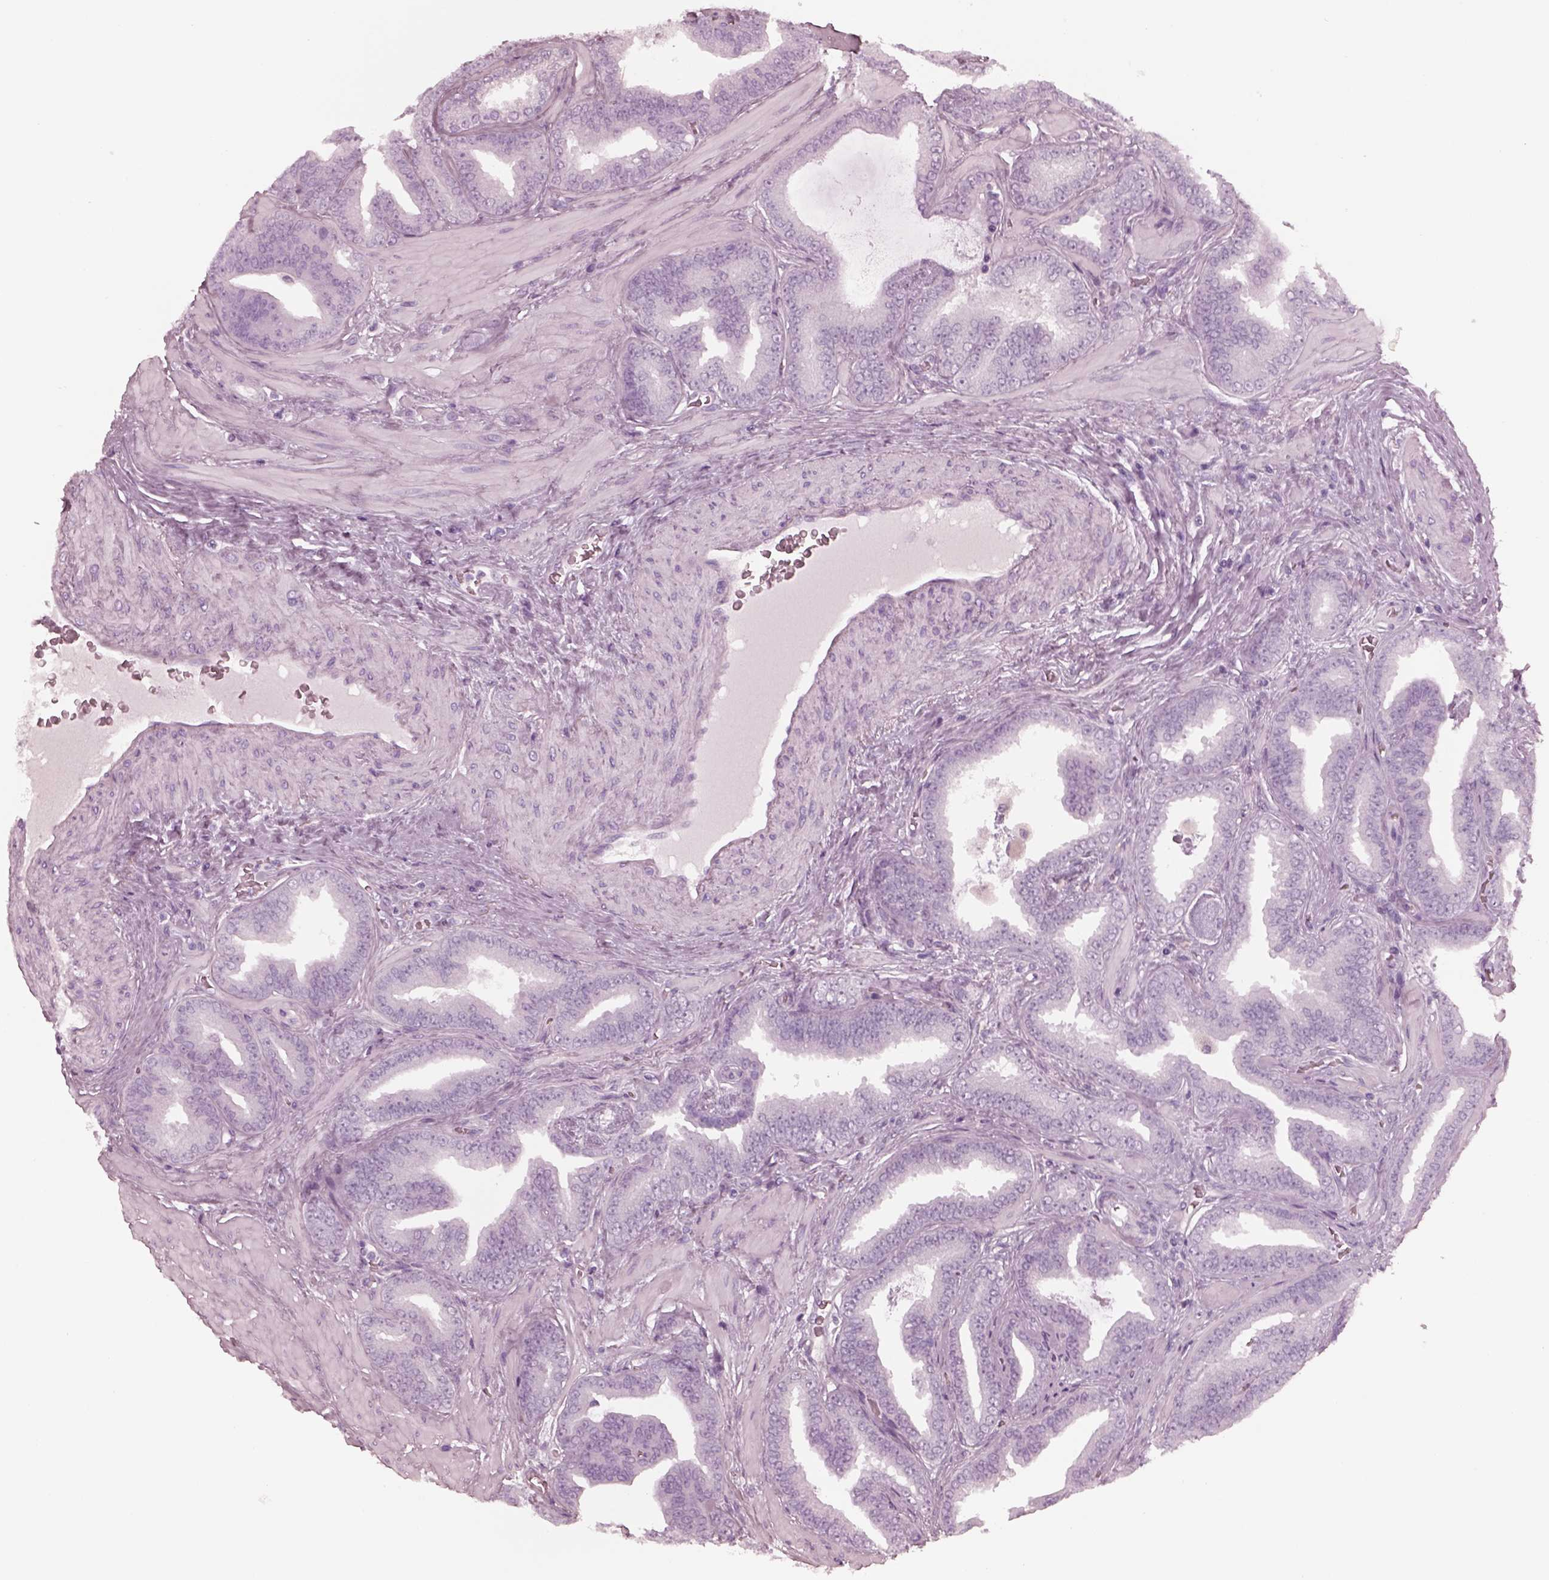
{"staining": {"intensity": "negative", "quantity": "none", "location": "none"}, "tissue": "prostate cancer", "cell_type": "Tumor cells", "image_type": "cancer", "snomed": [{"axis": "morphology", "description": "Adenocarcinoma, Low grade"}, {"axis": "topography", "description": "Prostate"}], "caption": "This is an immunohistochemistry image of adenocarcinoma (low-grade) (prostate). There is no staining in tumor cells.", "gene": "FABP9", "patient": {"sex": "male", "age": 63}}